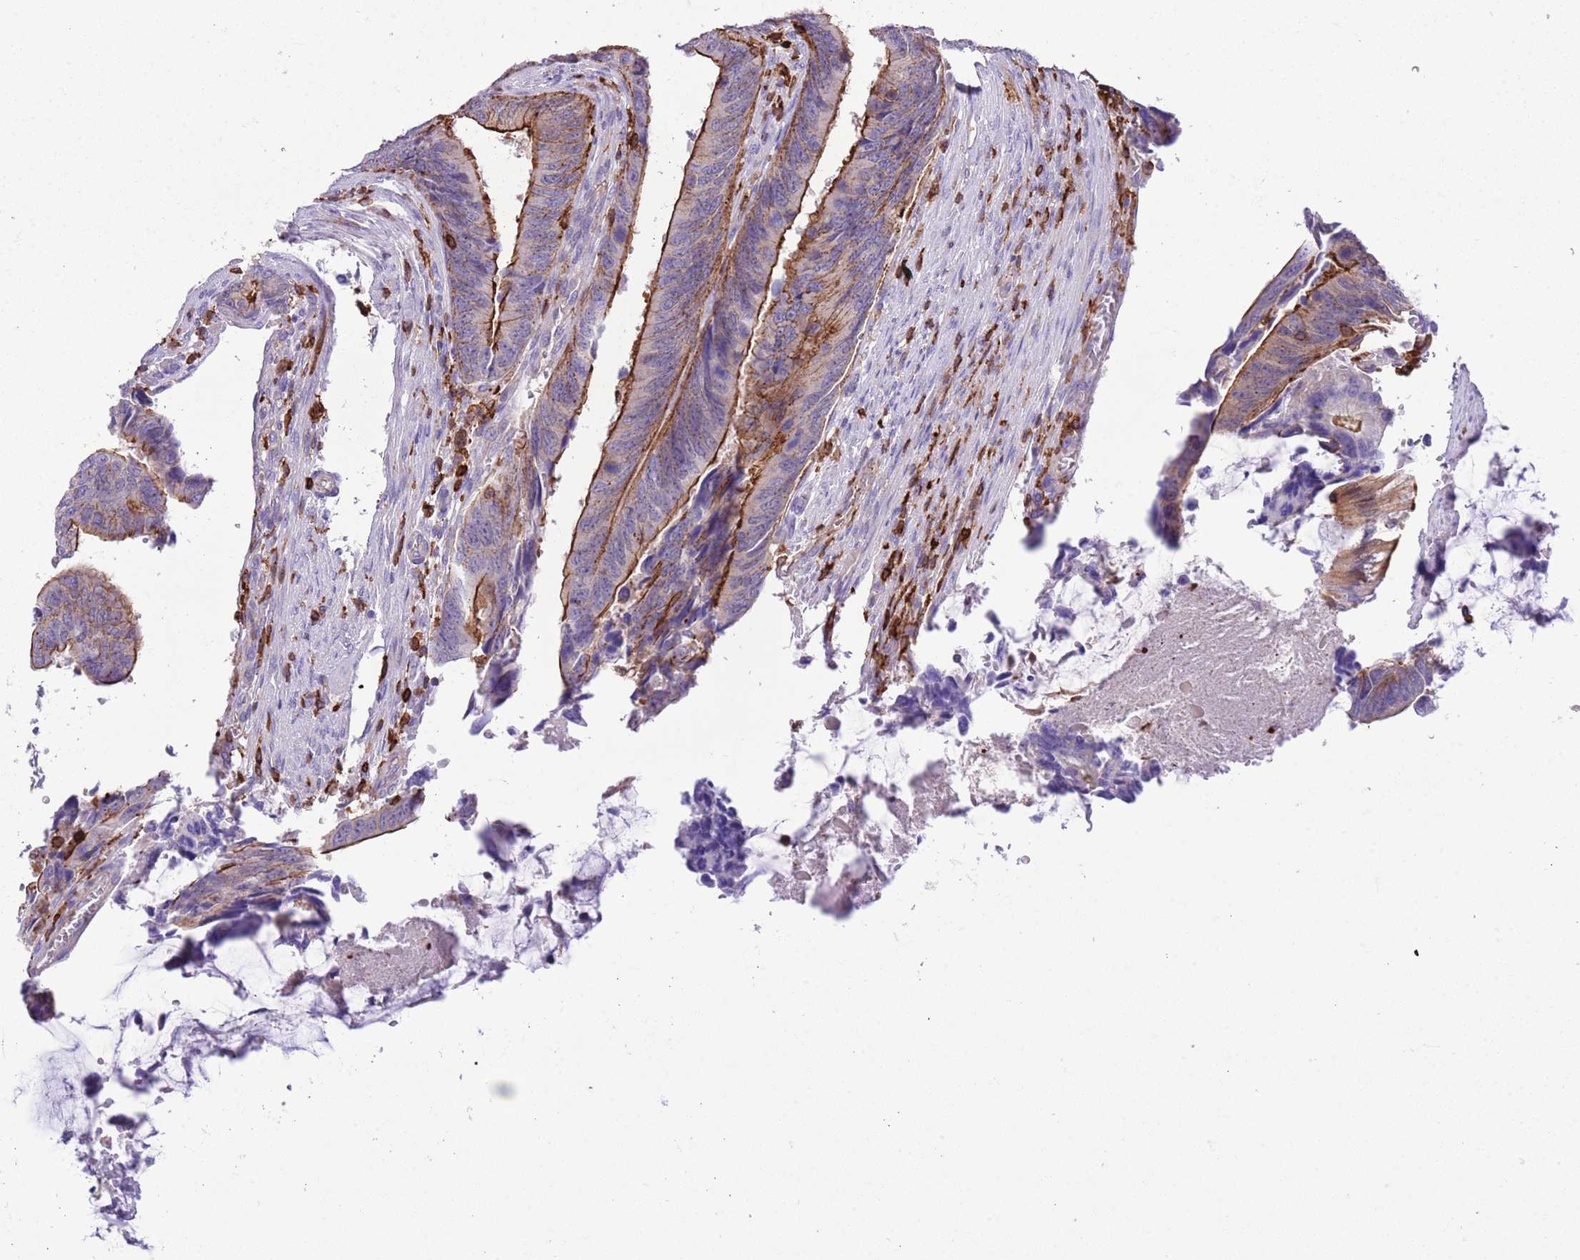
{"staining": {"intensity": "strong", "quantity": "25%-75%", "location": "cytoplasmic/membranous"}, "tissue": "colorectal cancer", "cell_type": "Tumor cells", "image_type": "cancer", "snomed": [{"axis": "morphology", "description": "Adenocarcinoma, NOS"}, {"axis": "topography", "description": "Colon"}], "caption": "Human colorectal cancer stained with a protein marker demonstrates strong staining in tumor cells.", "gene": "EFHD2", "patient": {"sex": "male", "age": 87}}